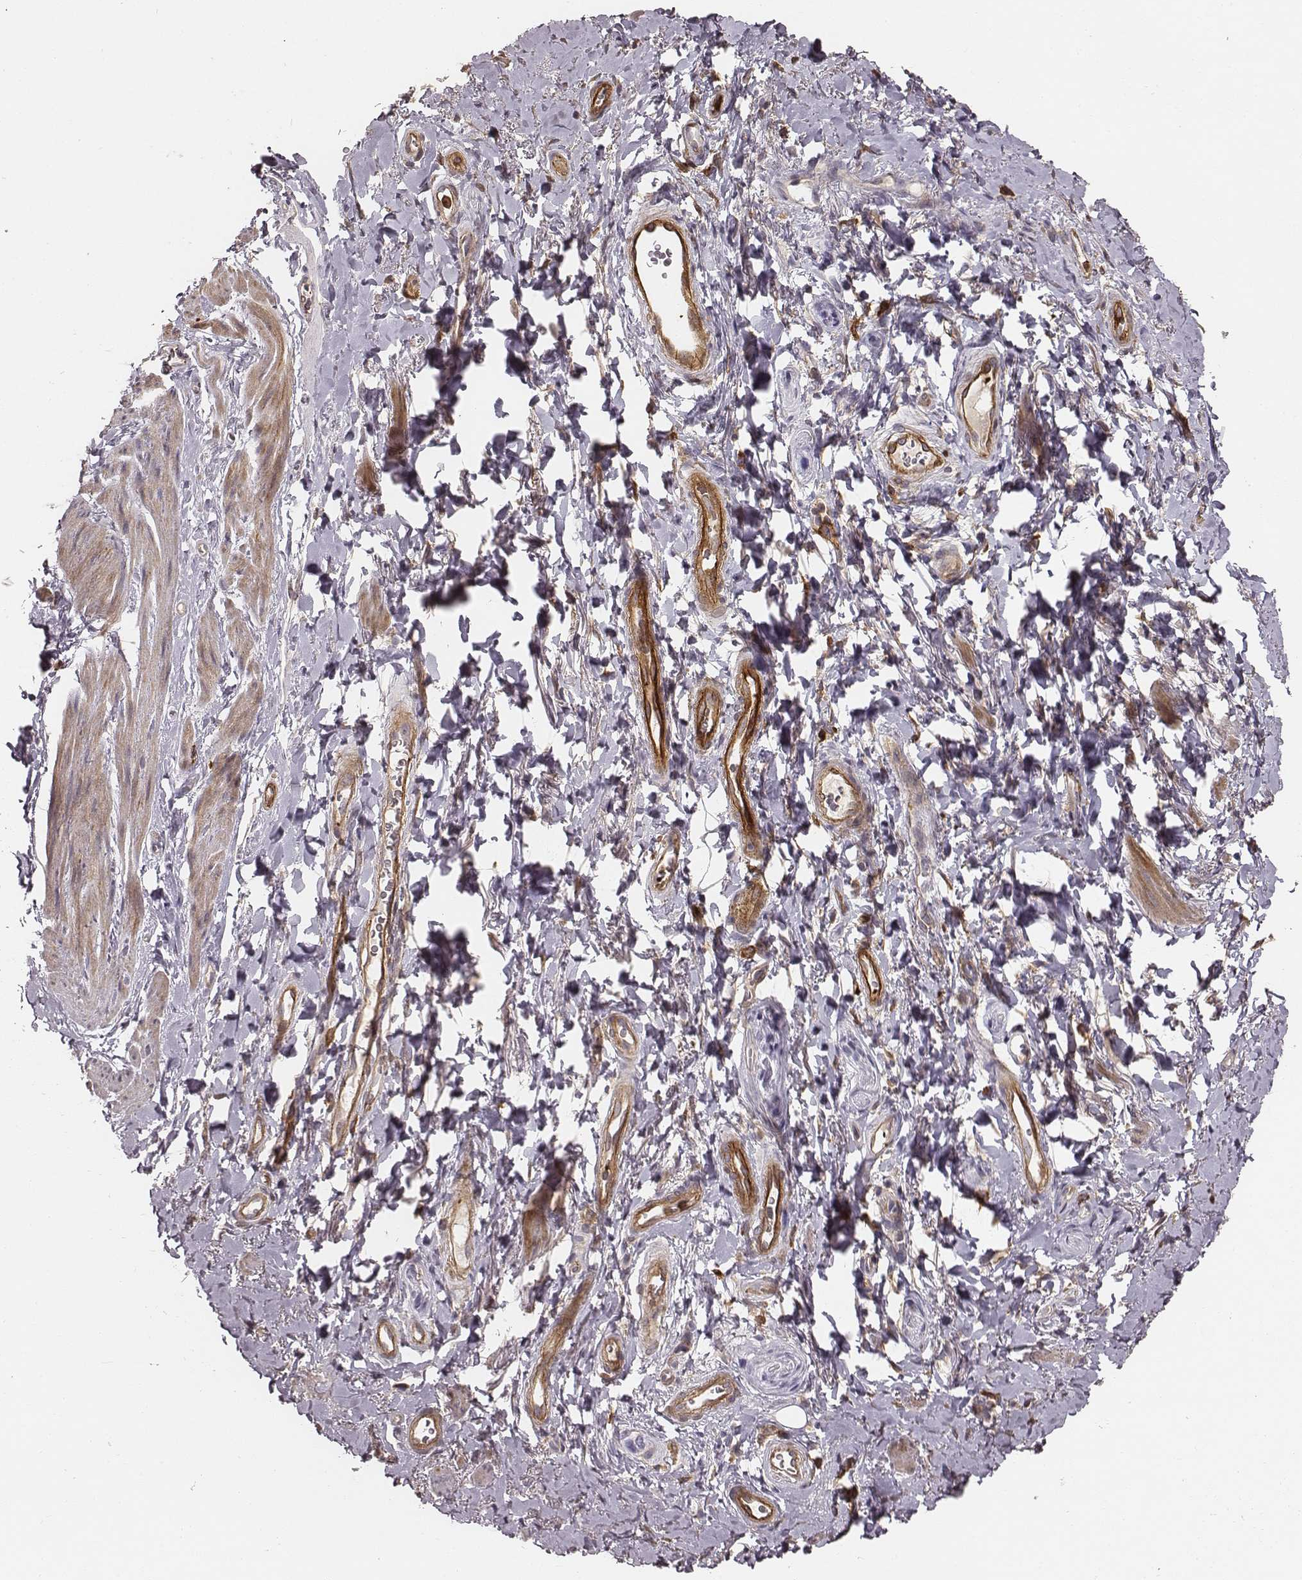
{"staining": {"intensity": "negative", "quantity": "none", "location": "none"}, "tissue": "adipose tissue", "cell_type": "Adipocytes", "image_type": "normal", "snomed": [{"axis": "morphology", "description": "Normal tissue, NOS"}, {"axis": "topography", "description": "Anal"}, {"axis": "topography", "description": "Peripheral nerve tissue"}], "caption": "DAB (3,3'-diaminobenzidine) immunohistochemical staining of unremarkable human adipose tissue exhibits no significant positivity in adipocytes.", "gene": "ZYX", "patient": {"sex": "male", "age": 53}}